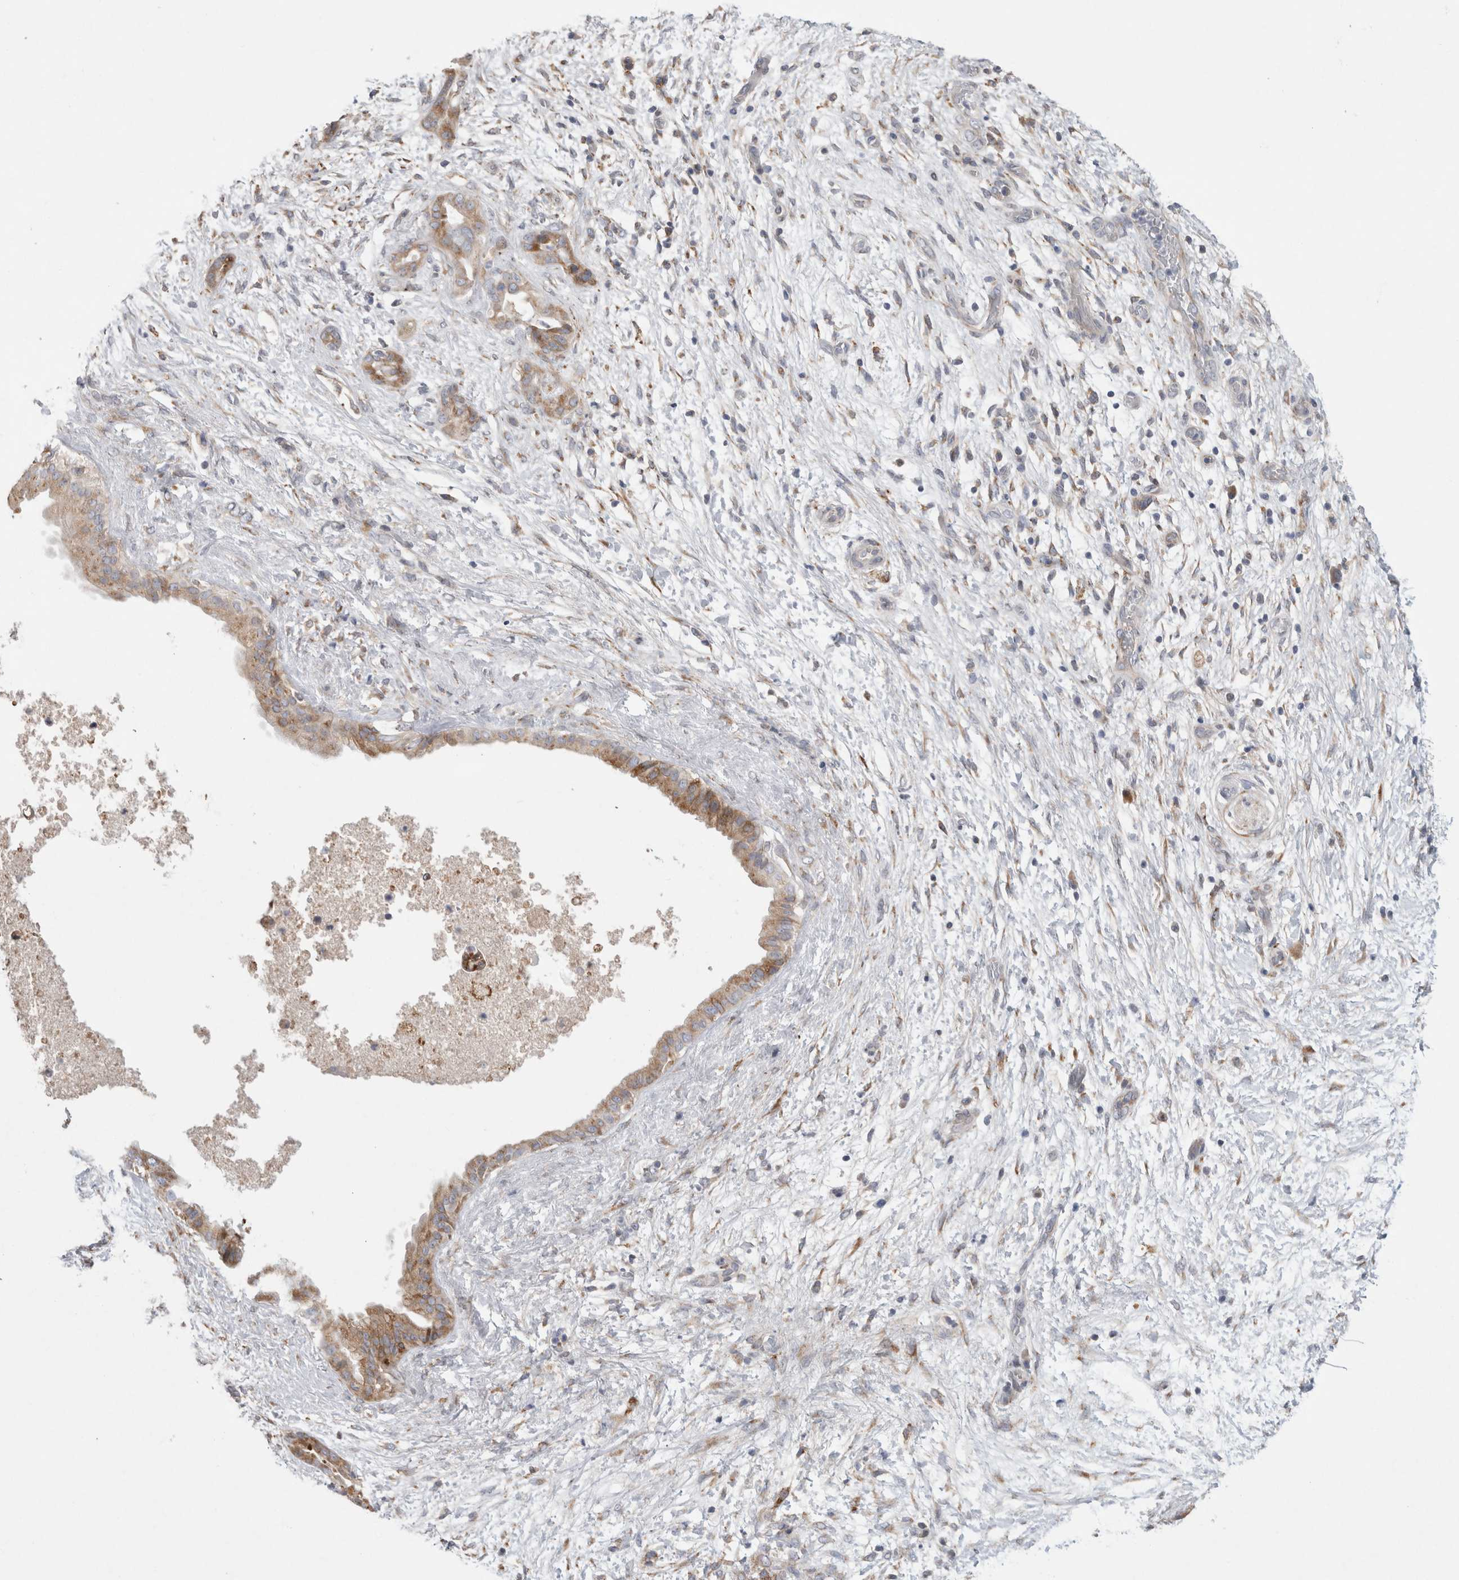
{"staining": {"intensity": "strong", "quantity": "25%-75%", "location": "cytoplasmic/membranous"}, "tissue": "pancreatic cancer", "cell_type": "Tumor cells", "image_type": "cancer", "snomed": [{"axis": "morphology", "description": "Adenocarcinoma, NOS"}, {"axis": "topography", "description": "Pancreas"}], "caption": "Protein expression analysis of human pancreatic cancer reveals strong cytoplasmic/membranous positivity in approximately 25%-75% of tumor cells. The staining was performed using DAB (3,3'-diaminobenzidine), with brown indicating positive protein expression. Nuclei are stained blue with hematoxylin.", "gene": "TRMT9B", "patient": {"sex": "female", "age": 78}}